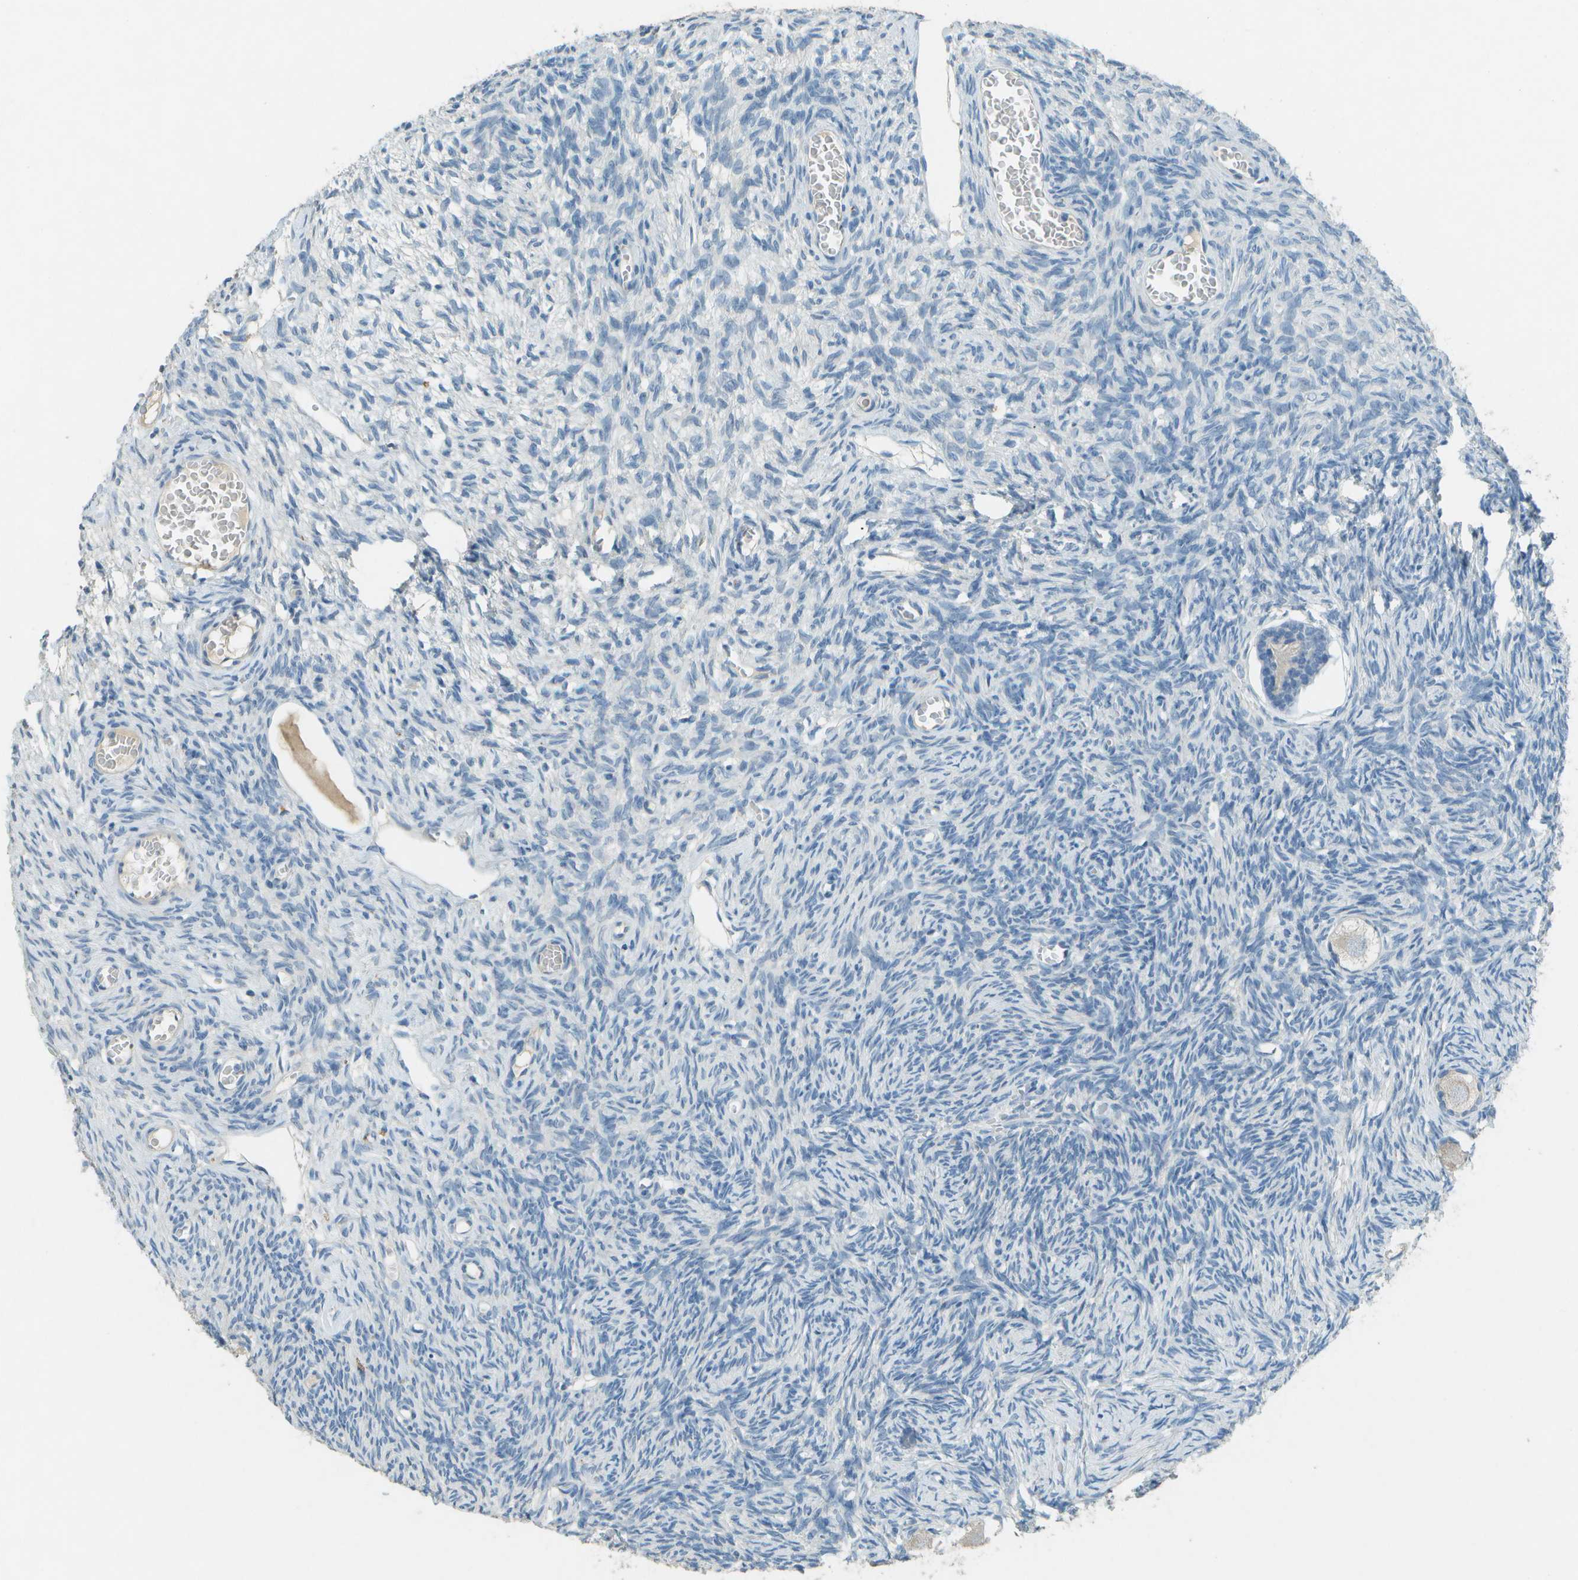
{"staining": {"intensity": "negative", "quantity": "none", "location": "none"}, "tissue": "ovary", "cell_type": "Follicle cells", "image_type": "normal", "snomed": [{"axis": "morphology", "description": "Normal tissue, NOS"}, {"axis": "topography", "description": "Ovary"}], "caption": "High power microscopy image of an IHC image of unremarkable ovary, revealing no significant positivity in follicle cells. The staining was performed using DAB (3,3'-diaminobenzidine) to visualize the protein expression in brown, while the nuclei were stained in blue with hematoxylin (Magnification: 20x).", "gene": "LGI2", "patient": {"sex": "female", "age": 27}}